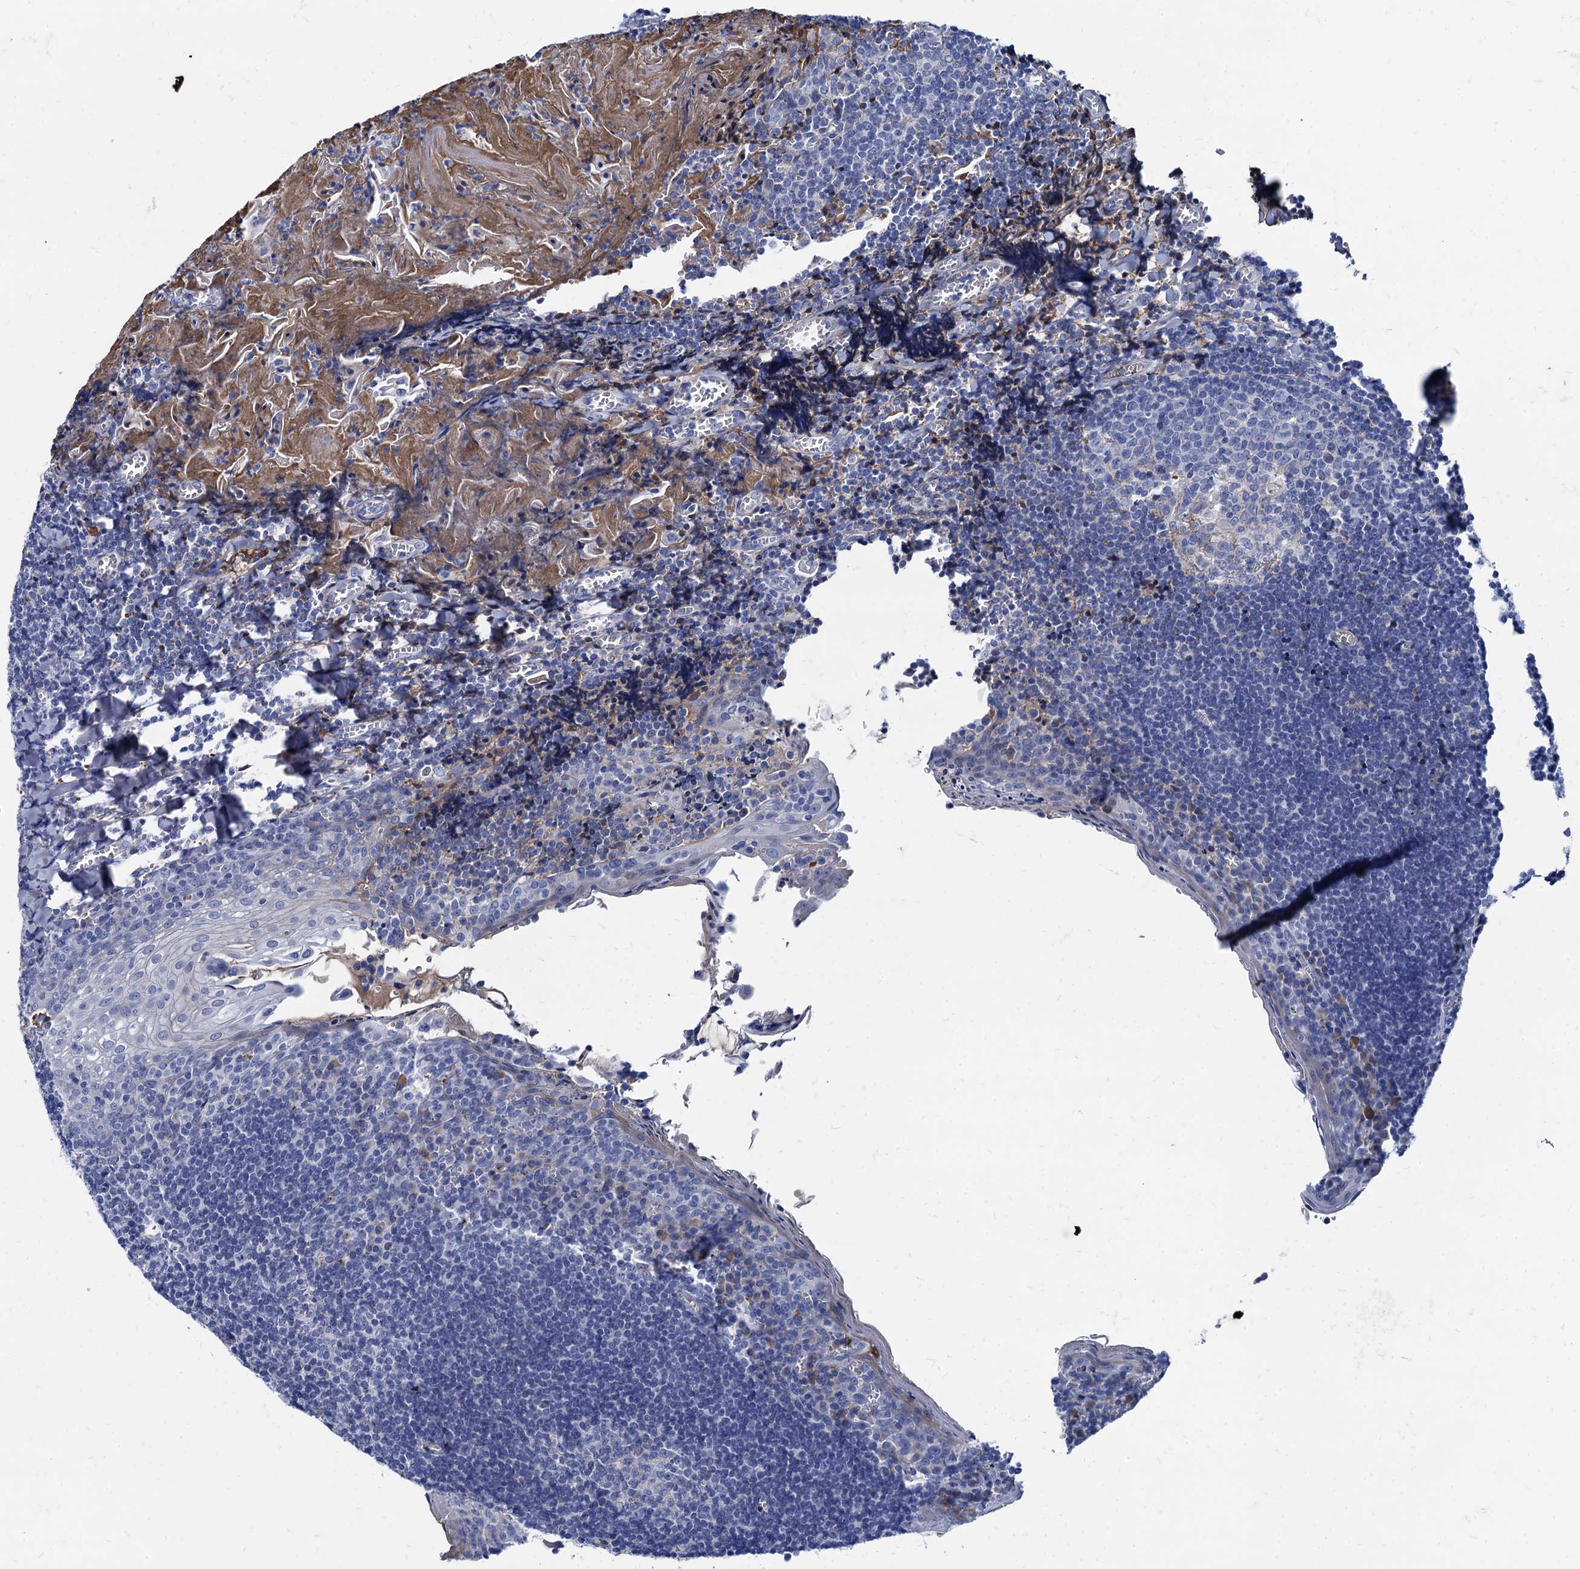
{"staining": {"intensity": "negative", "quantity": "none", "location": "none"}, "tissue": "tonsil", "cell_type": "Germinal center cells", "image_type": "normal", "snomed": [{"axis": "morphology", "description": "Normal tissue, NOS"}, {"axis": "topography", "description": "Tonsil"}], "caption": "This image is of benign tonsil stained with IHC to label a protein in brown with the nuclei are counter-stained blue. There is no expression in germinal center cells. Nuclei are stained in blue.", "gene": "TMEM72", "patient": {"sex": "male", "age": 27}}